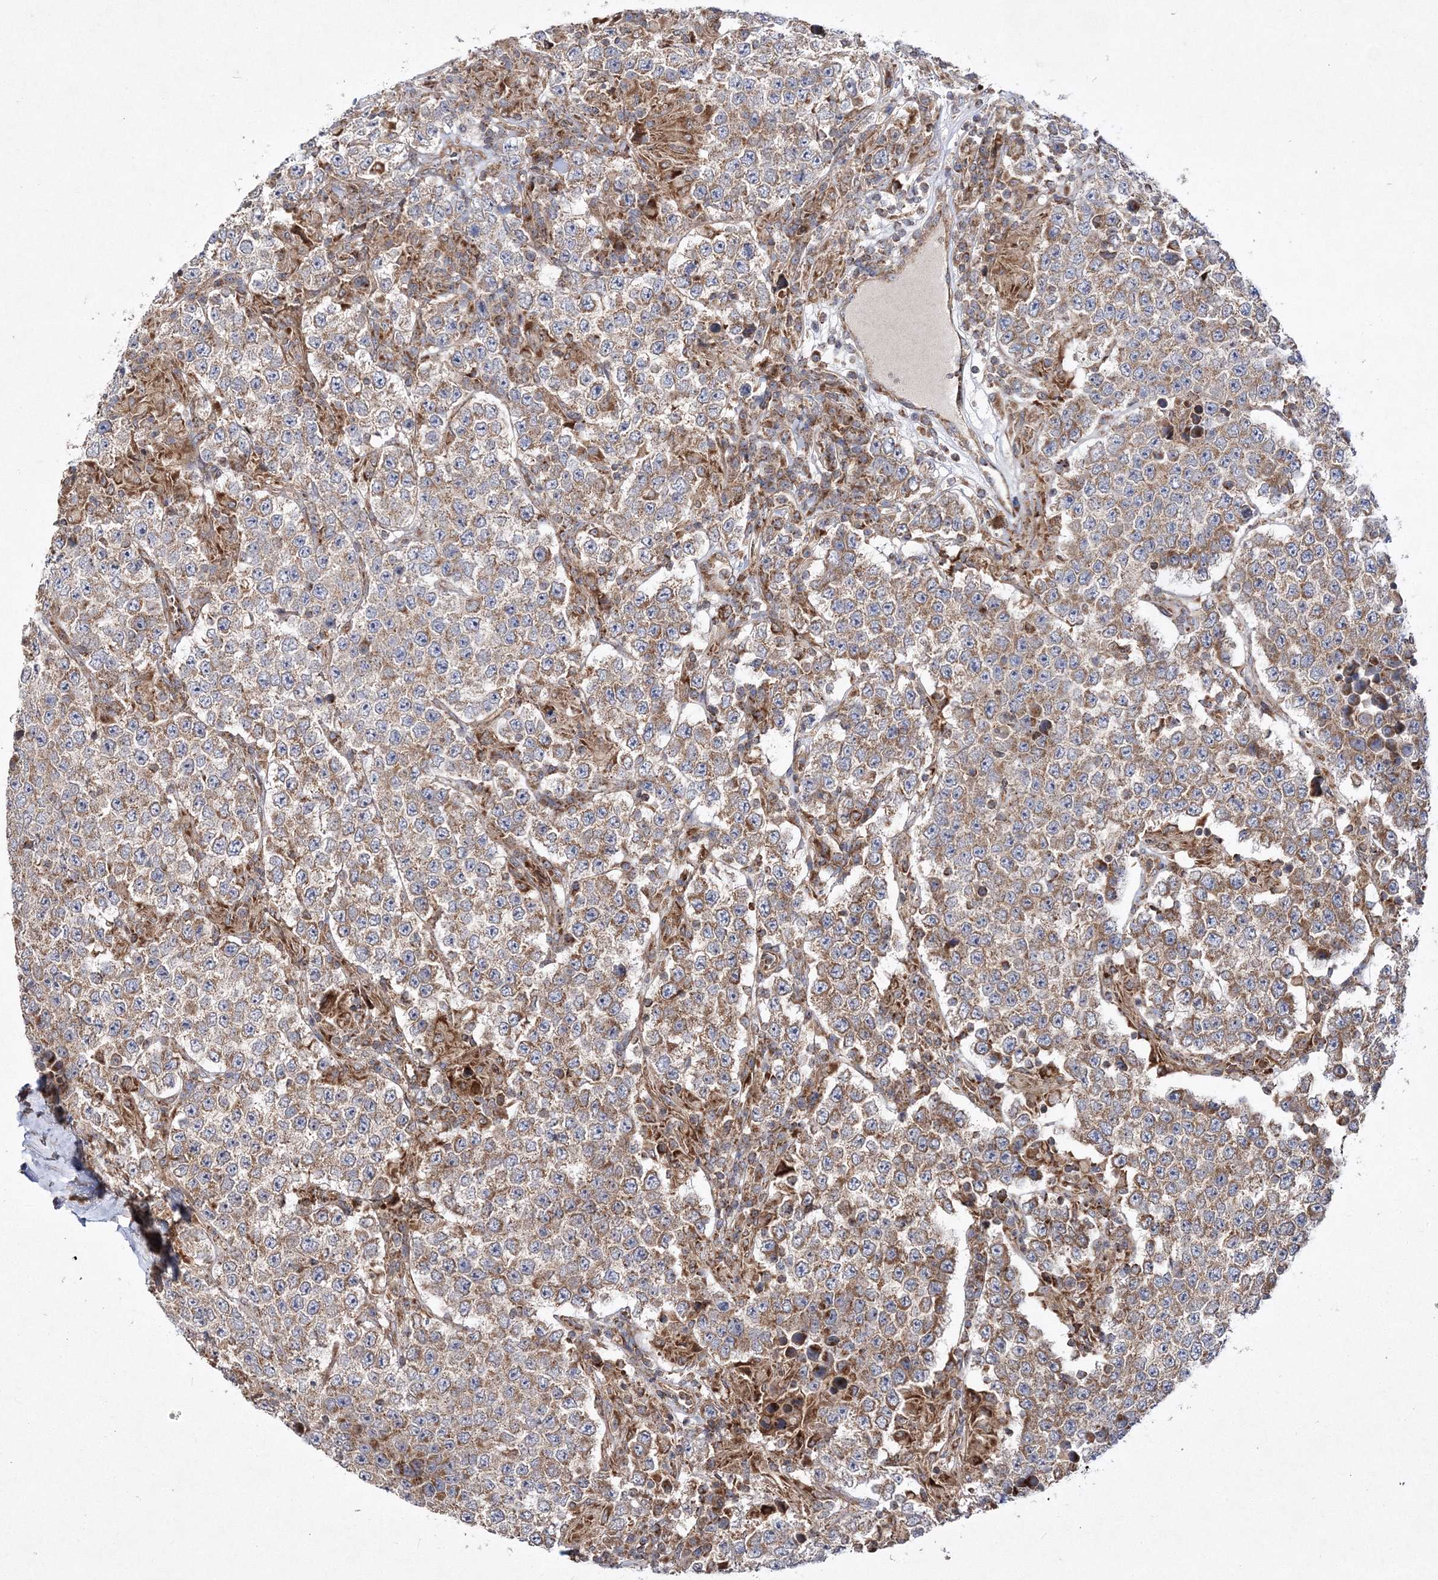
{"staining": {"intensity": "moderate", "quantity": "<25%", "location": "cytoplasmic/membranous"}, "tissue": "testis cancer", "cell_type": "Tumor cells", "image_type": "cancer", "snomed": [{"axis": "morphology", "description": "Normal tissue, NOS"}, {"axis": "morphology", "description": "Urothelial carcinoma, High grade"}, {"axis": "morphology", "description": "Seminoma, NOS"}, {"axis": "morphology", "description": "Carcinoma, Embryonal, NOS"}, {"axis": "topography", "description": "Urinary bladder"}, {"axis": "topography", "description": "Testis"}], "caption": "This photomicrograph reveals IHC staining of human high-grade urothelial carcinoma (testis), with low moderate cytoplasmic/membranous positivity in about <25% of tumor cells.", "gene": "DNAJC13", "patient": {"sex": "male", "age": 41}}